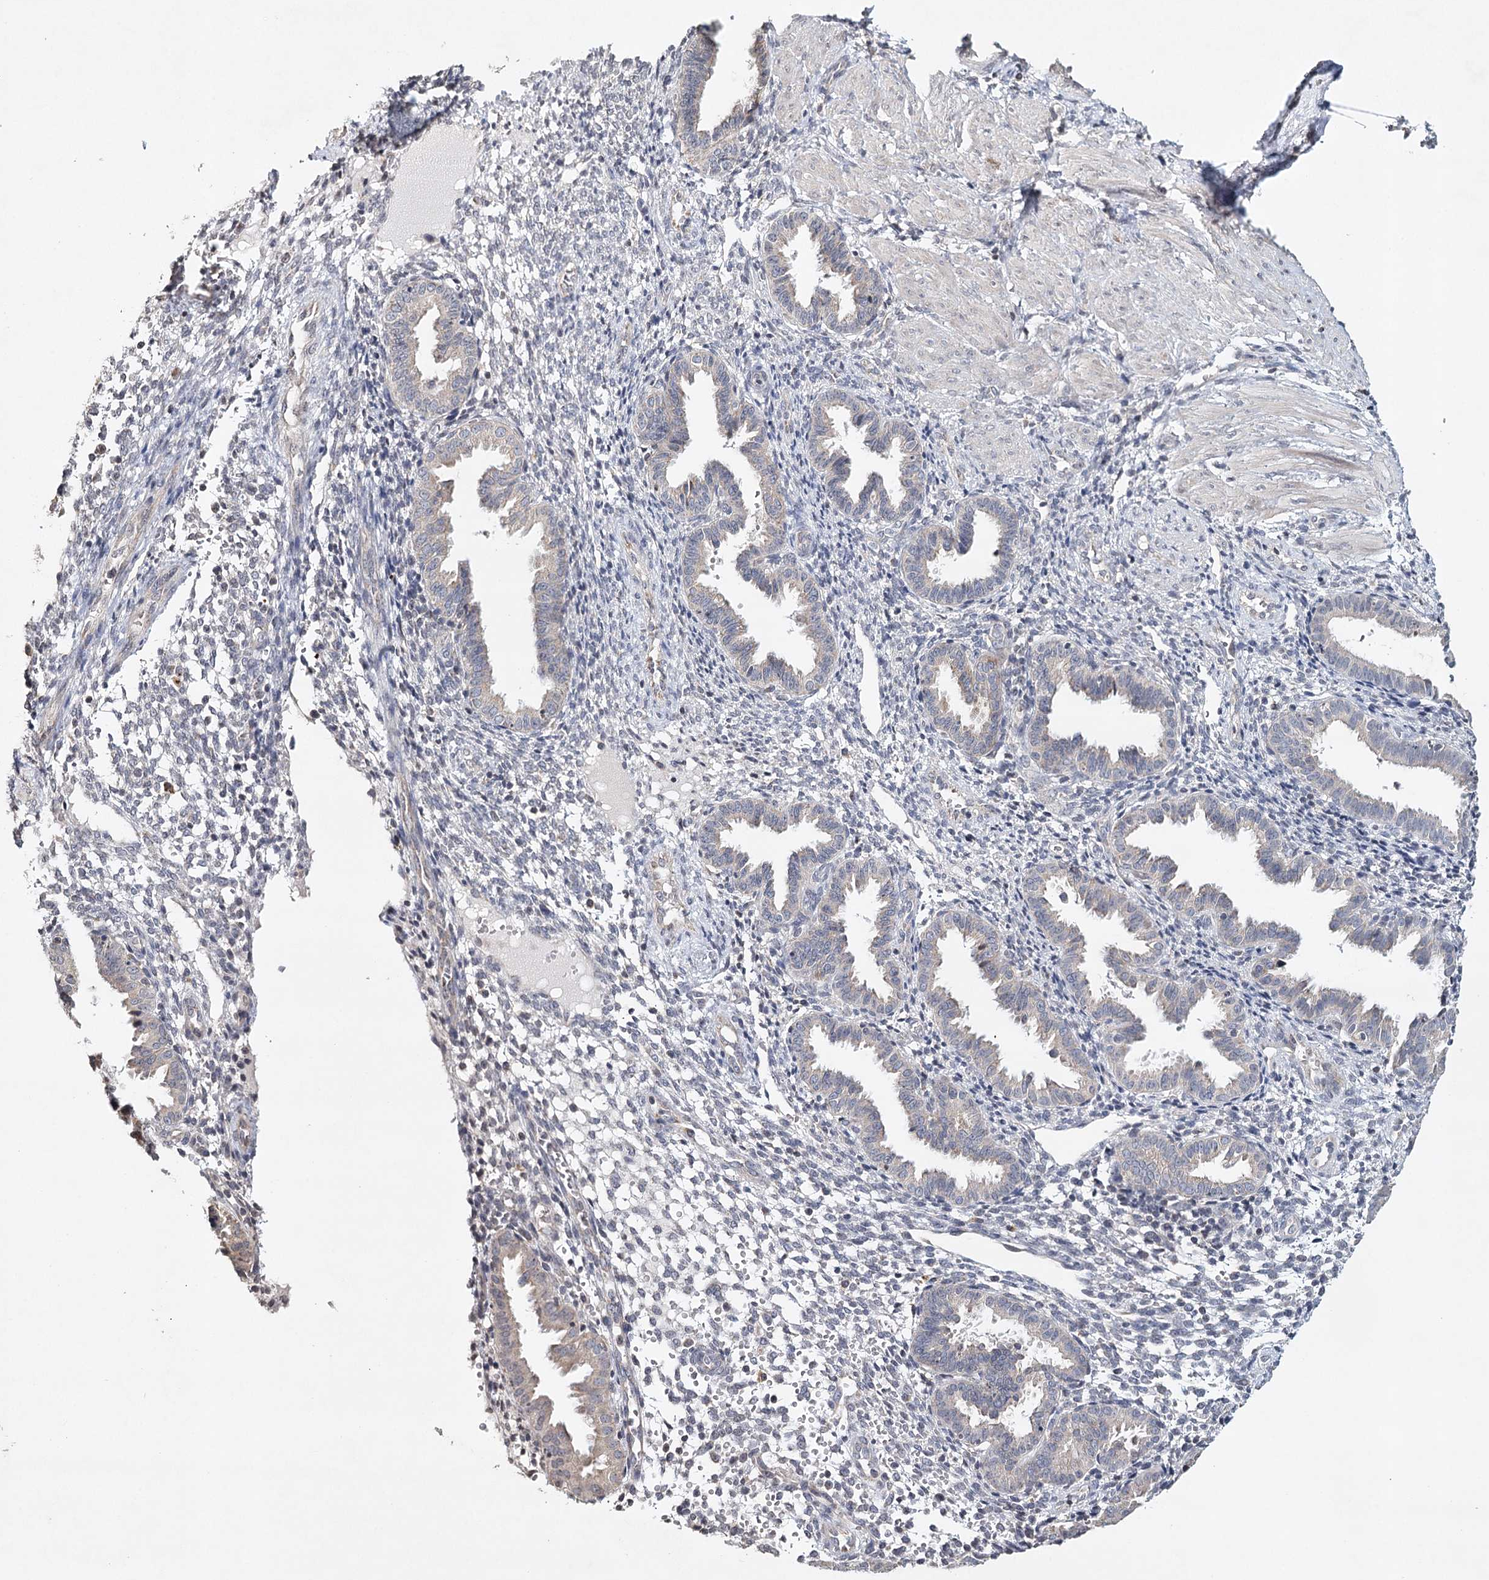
{"staining": {"intensity": "negative", "quantity": "none", "location": "none"}, "tissue": "endometrium", "cell_type": "Cells in endometrial stroma", "image_type": "normal", "snomed": [{"axis": "morphology", "description": "Normal tissue, NOS"}, {"axis": "topography", "description": "Endometrium"}], "caption": "High magnification brightfield microscopy of benign endometrium stained with DAB (brown) and counterstained with hematoxylin (blue): cells in endometrial stroma show no significant positivity.", "gene": "ICOS", "patient": {"sex": "female", "age": 33}}